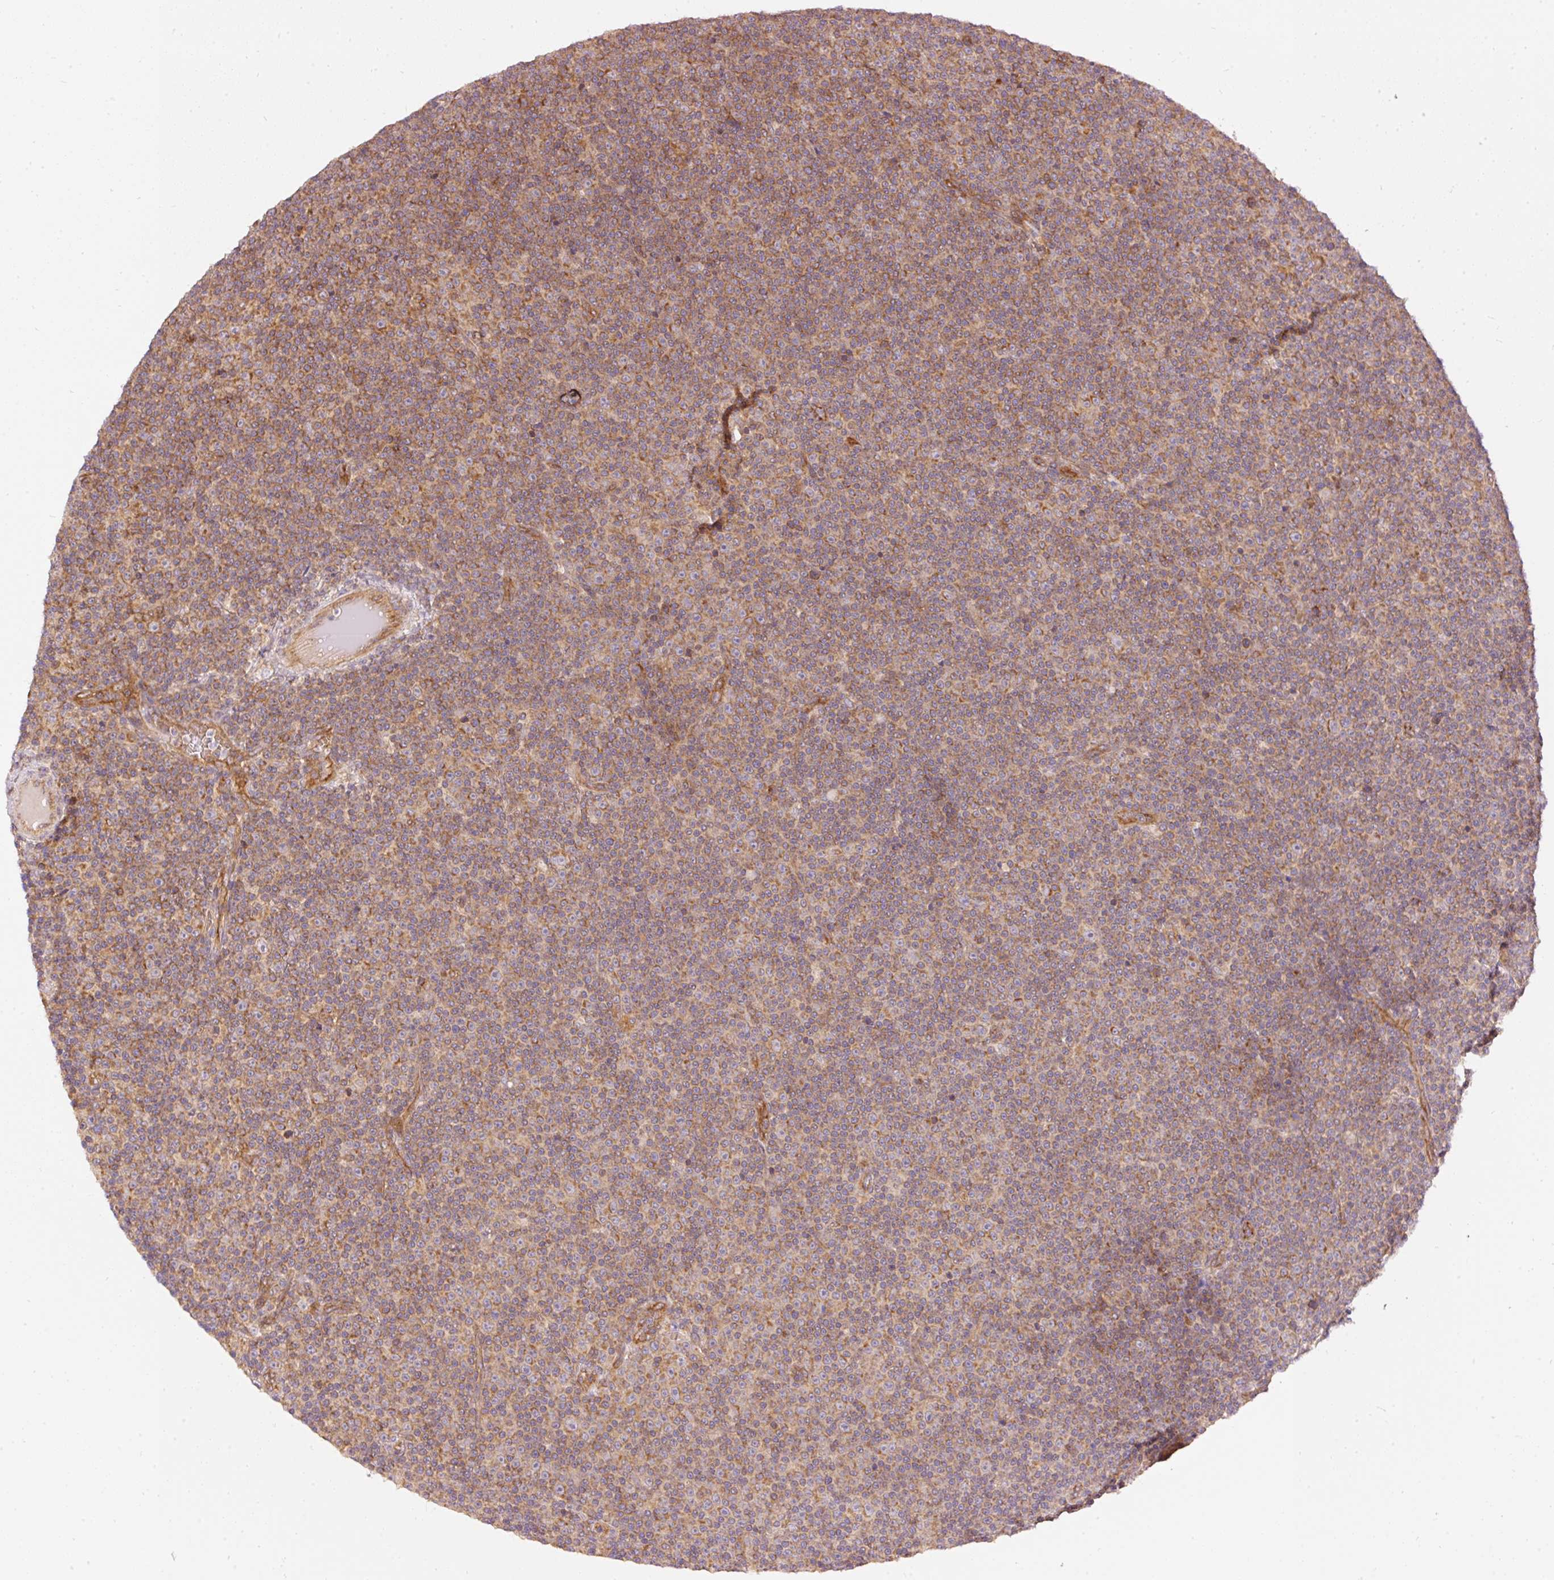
{"staining": {"intensity": "moderate", "quantity": ">75%", "location": "cytoplasmic/membranous"}, "tissue": "lymphoma", "cell_type": "Tumor cells", "image_type": "cancer", "snomed": [{"axis": "morphology", "description": "Malignant lymphoma, non-Hodgkin's type, Low grade"}, {"axis": "topography", "description": "Lymph node"}], "caption": "Tumor cells show moderate cytoplasmic/membranous expression in about >75% of cells in malignant lymphoma, non-Hodgkin's type (low-grade).", "gene": "ADCY4", "patient": {"sex": "female", "age": 67}}